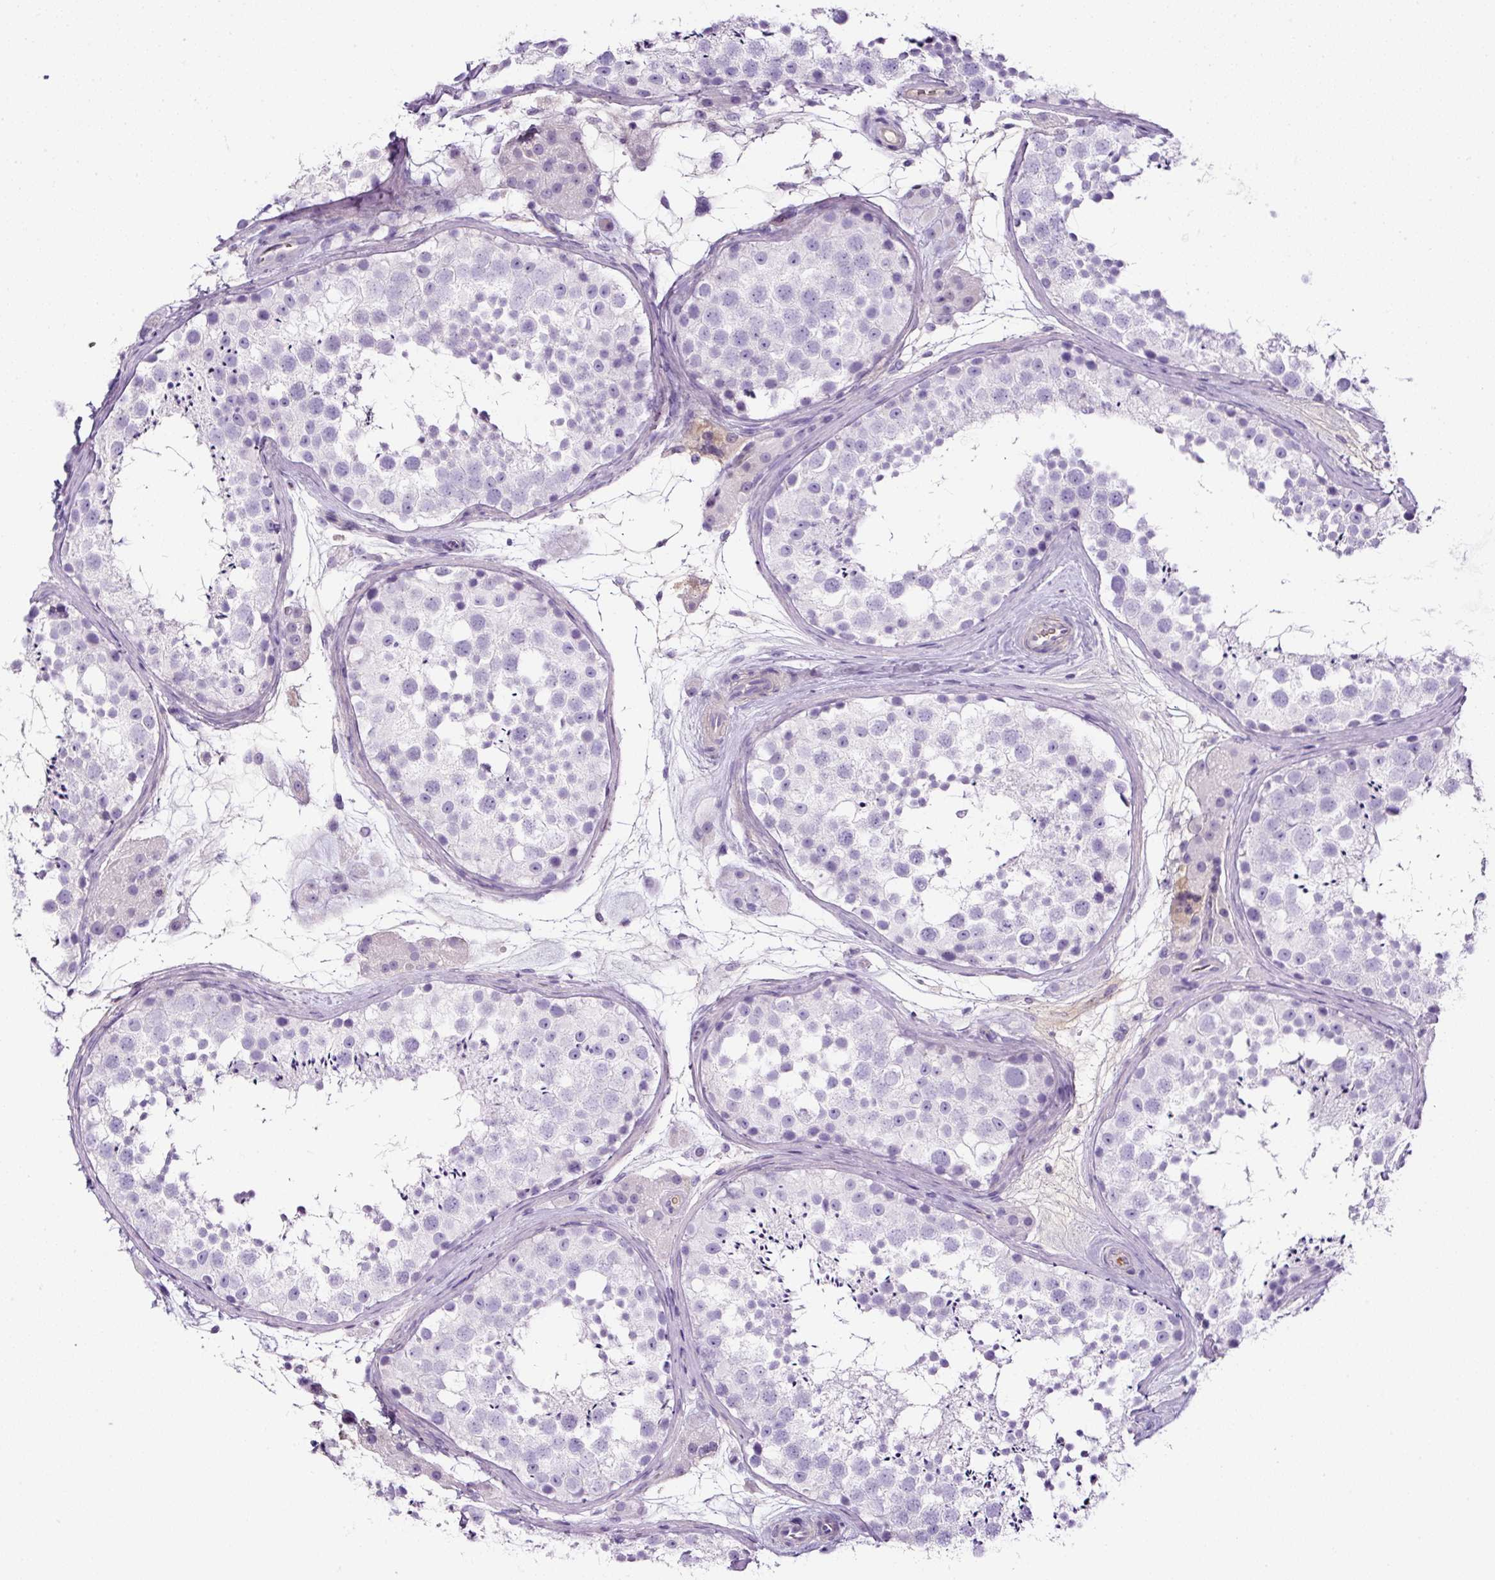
{"staining": {"intensity": "negative", "quantity": "none", "location": "none"}, "tissue": "testis", "cell_type": "Cells in seminiferous ducts", "image_type": "normal", "snomed": [{"axis": "morphology", "description": "Normal tissue, NOS"}, {"axis": "topography", "description": "Testis"}], "caption": "This is an IHC histopathology image of unremarkable testis. There is no staining in cells in seminiferous ducts.", "gene": "OR14A2", "patient": {"sex": "male", "age": 41}}